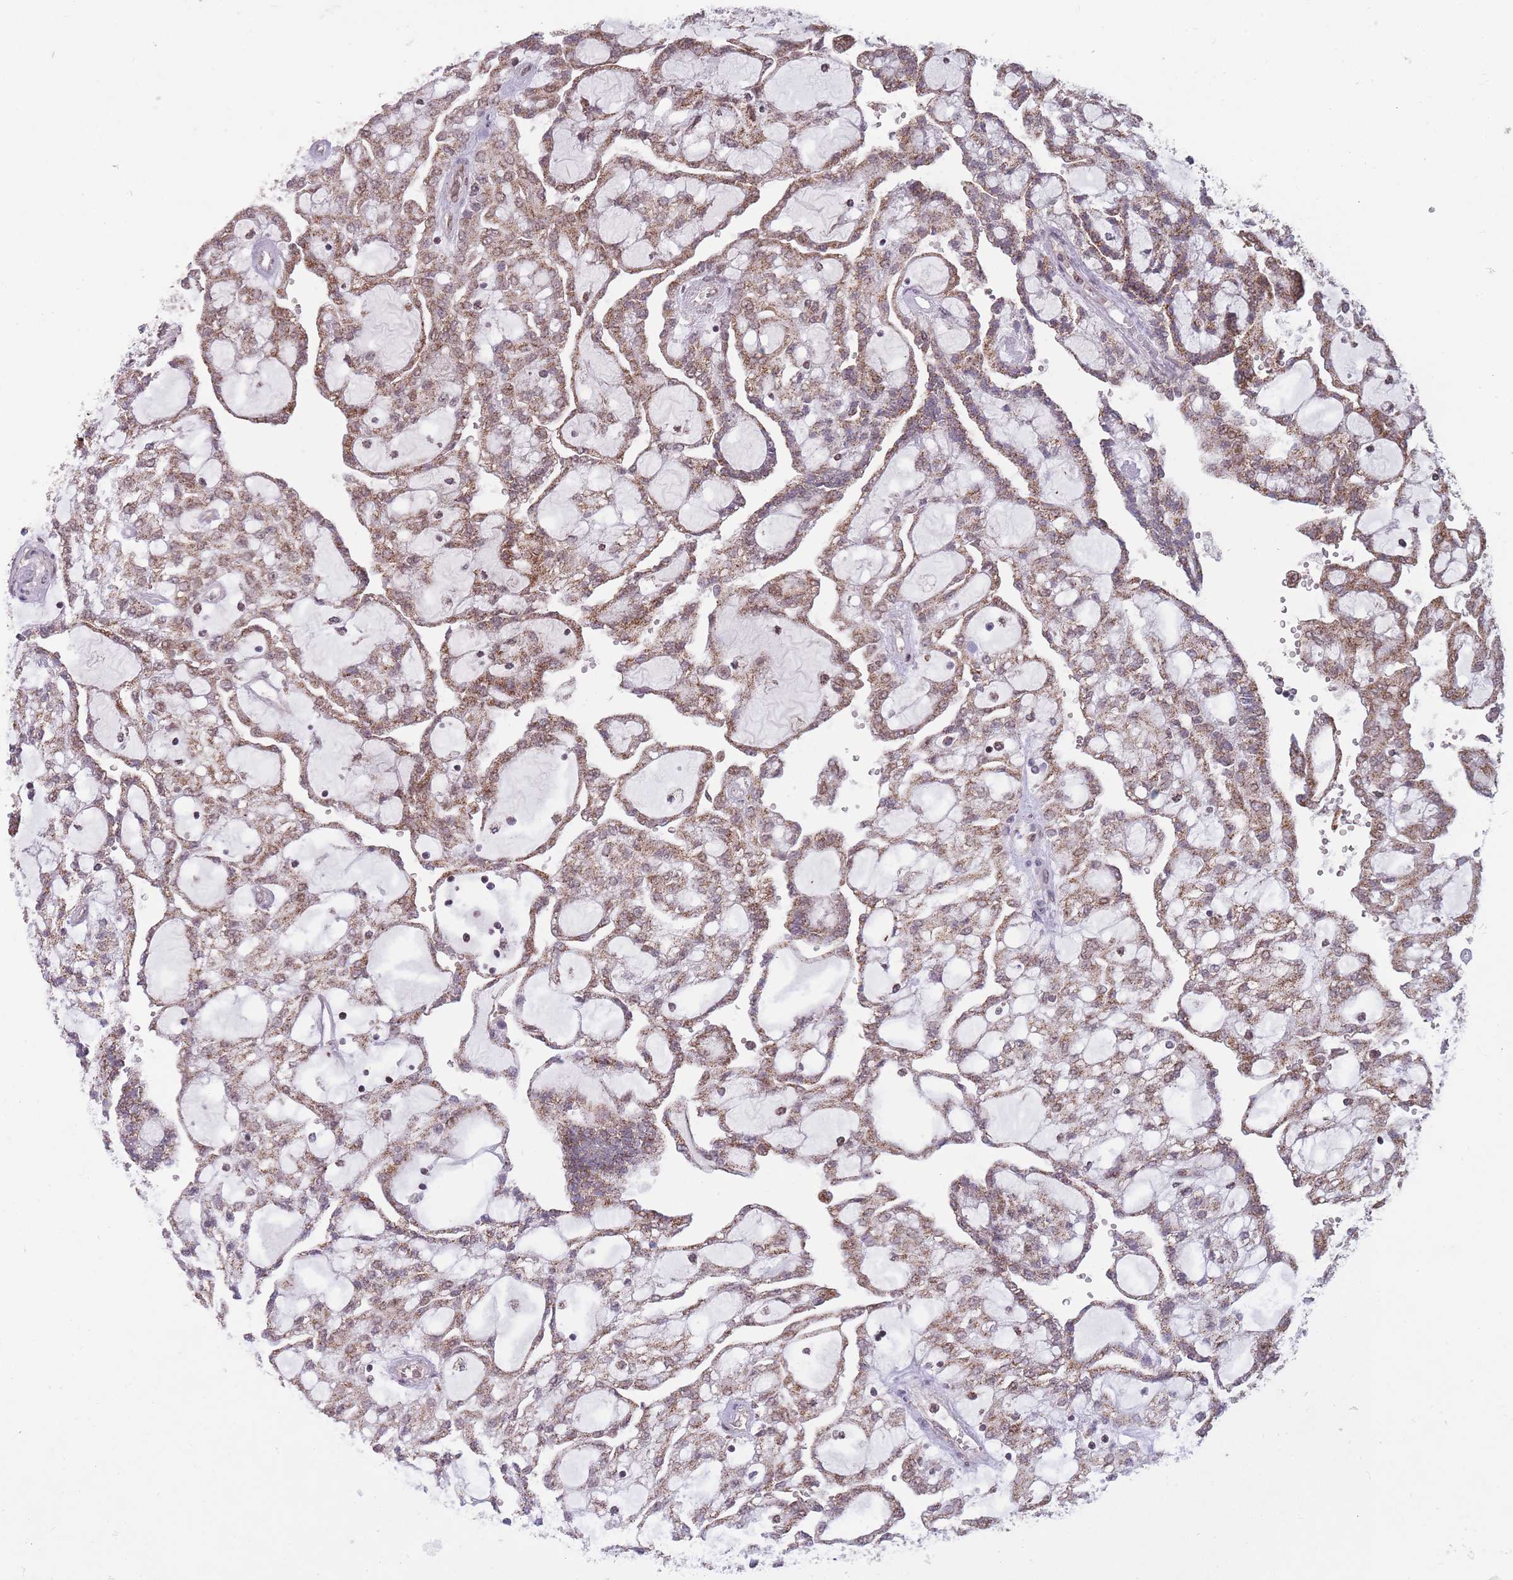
{"staining": {"intensity": "moderate", "quantity": ">75%", "location": "cytoplasmic/membranous"}, "tissue": "renal cancer", "cell_type": "Tumor cells", "image_type": "cancer", "snomed": [{"axis": "morphology", "description": "Adenocarcinoma, NOS"}, {"axis": "topography", "description": "Kidney"}], "caption": "IHC of human renal adenocarcinoma reveals medium levels of moderate cytoplasmic/membranous staining in about >75% of tumor cells.", "gene": "DPYSL4", "patient": {"sex": "male", "age": 63}}